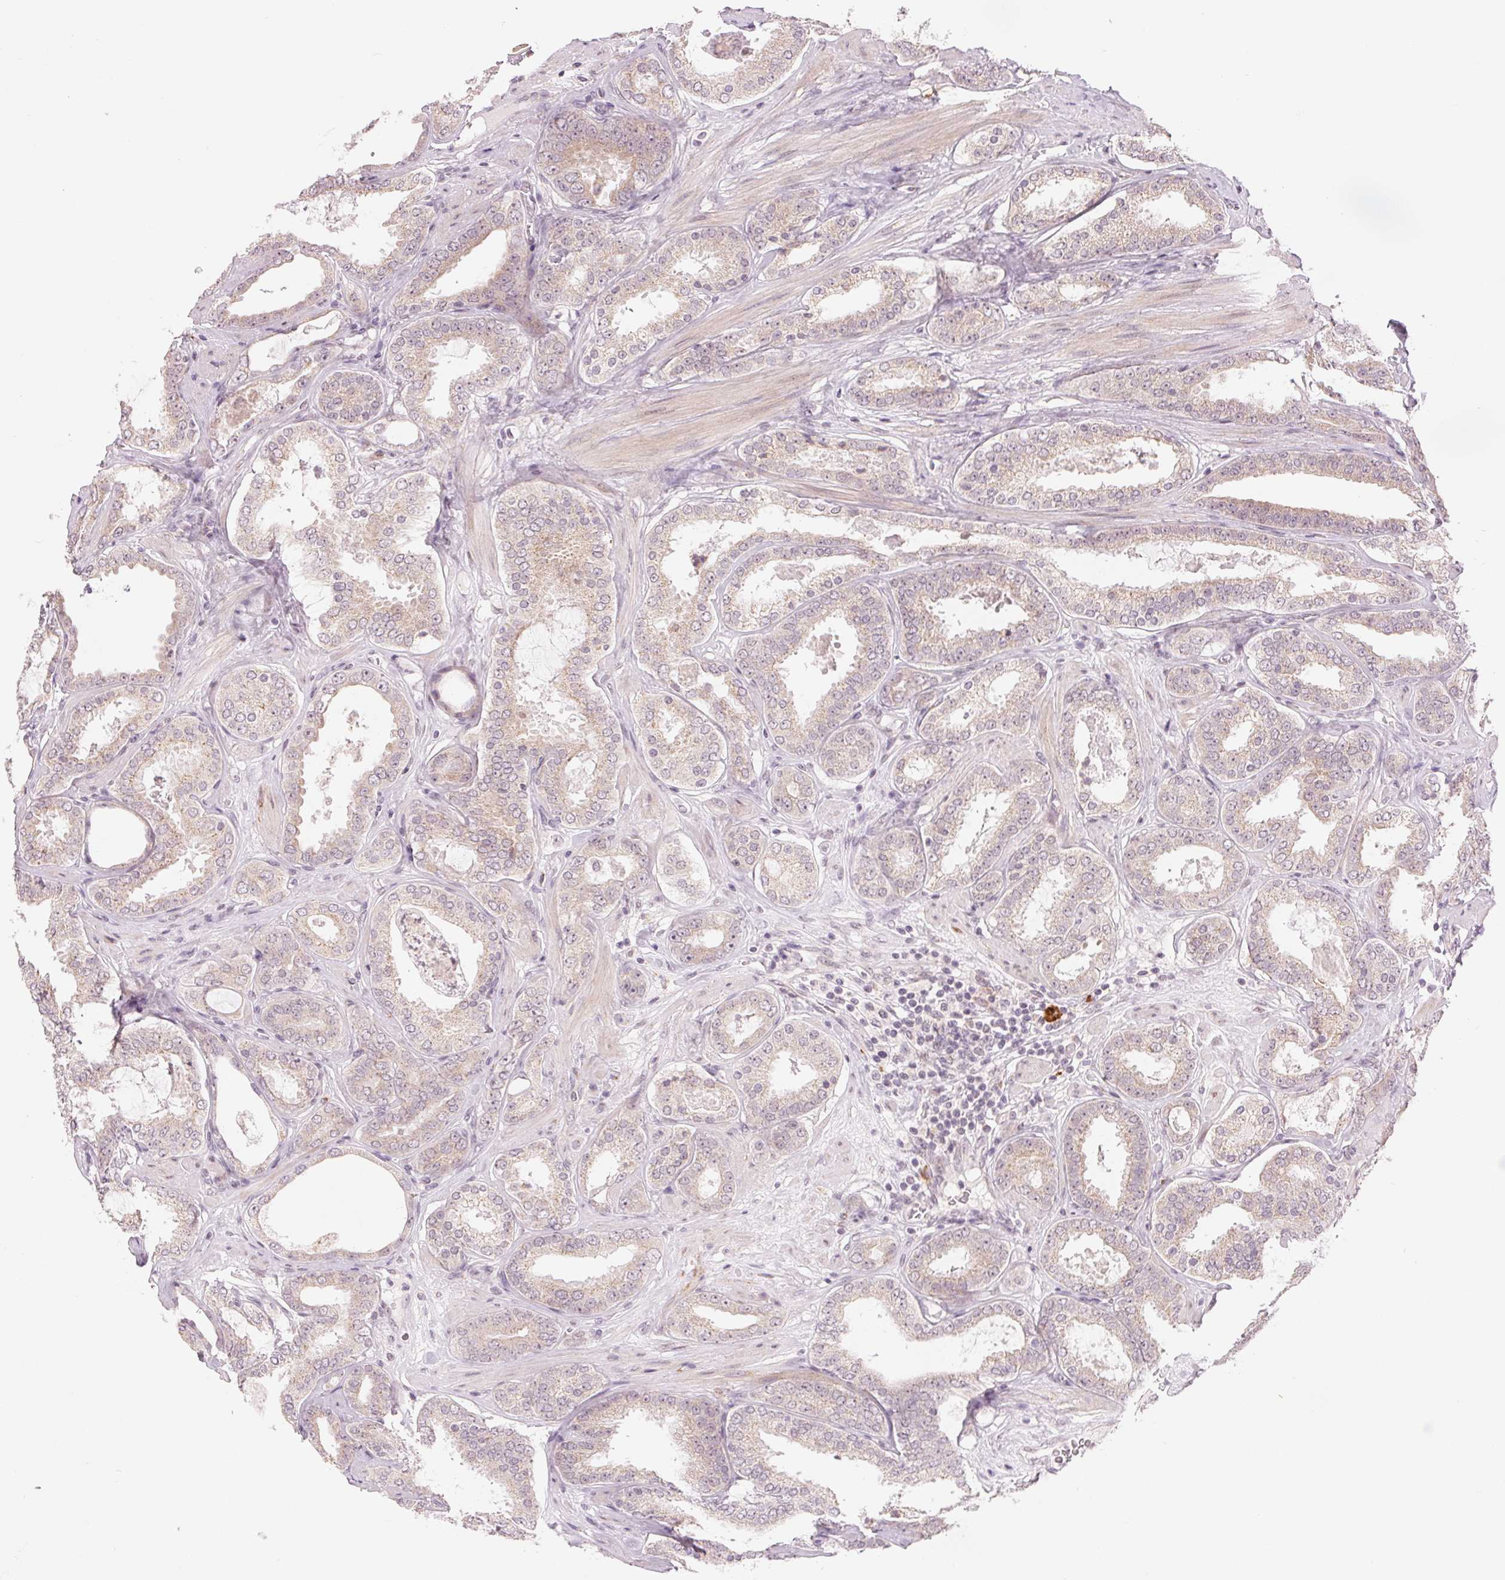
{"staining": {"intensity": "weak", "quantity": "25%-75%", "location": "cytoplasmic/membranous"}, "tissue": "prostate cancer", "cell_type": "Tumor cells", "image_type": "cancer", "snomed": [{"axis": "morphology", "description": "Adenocarcinoma, High grade"}, {"axis": "topography", "description": "Prostate"}], "caption": "Prostate high-grade adenocarcinoma was stained to show a protein in brown. There is low levels of weak cytoplasmic/membranous expression in about 25%-75% of tumor cells.", "gene": "ARHGAP32", "patient": {"sex": "male", "age": 63}}